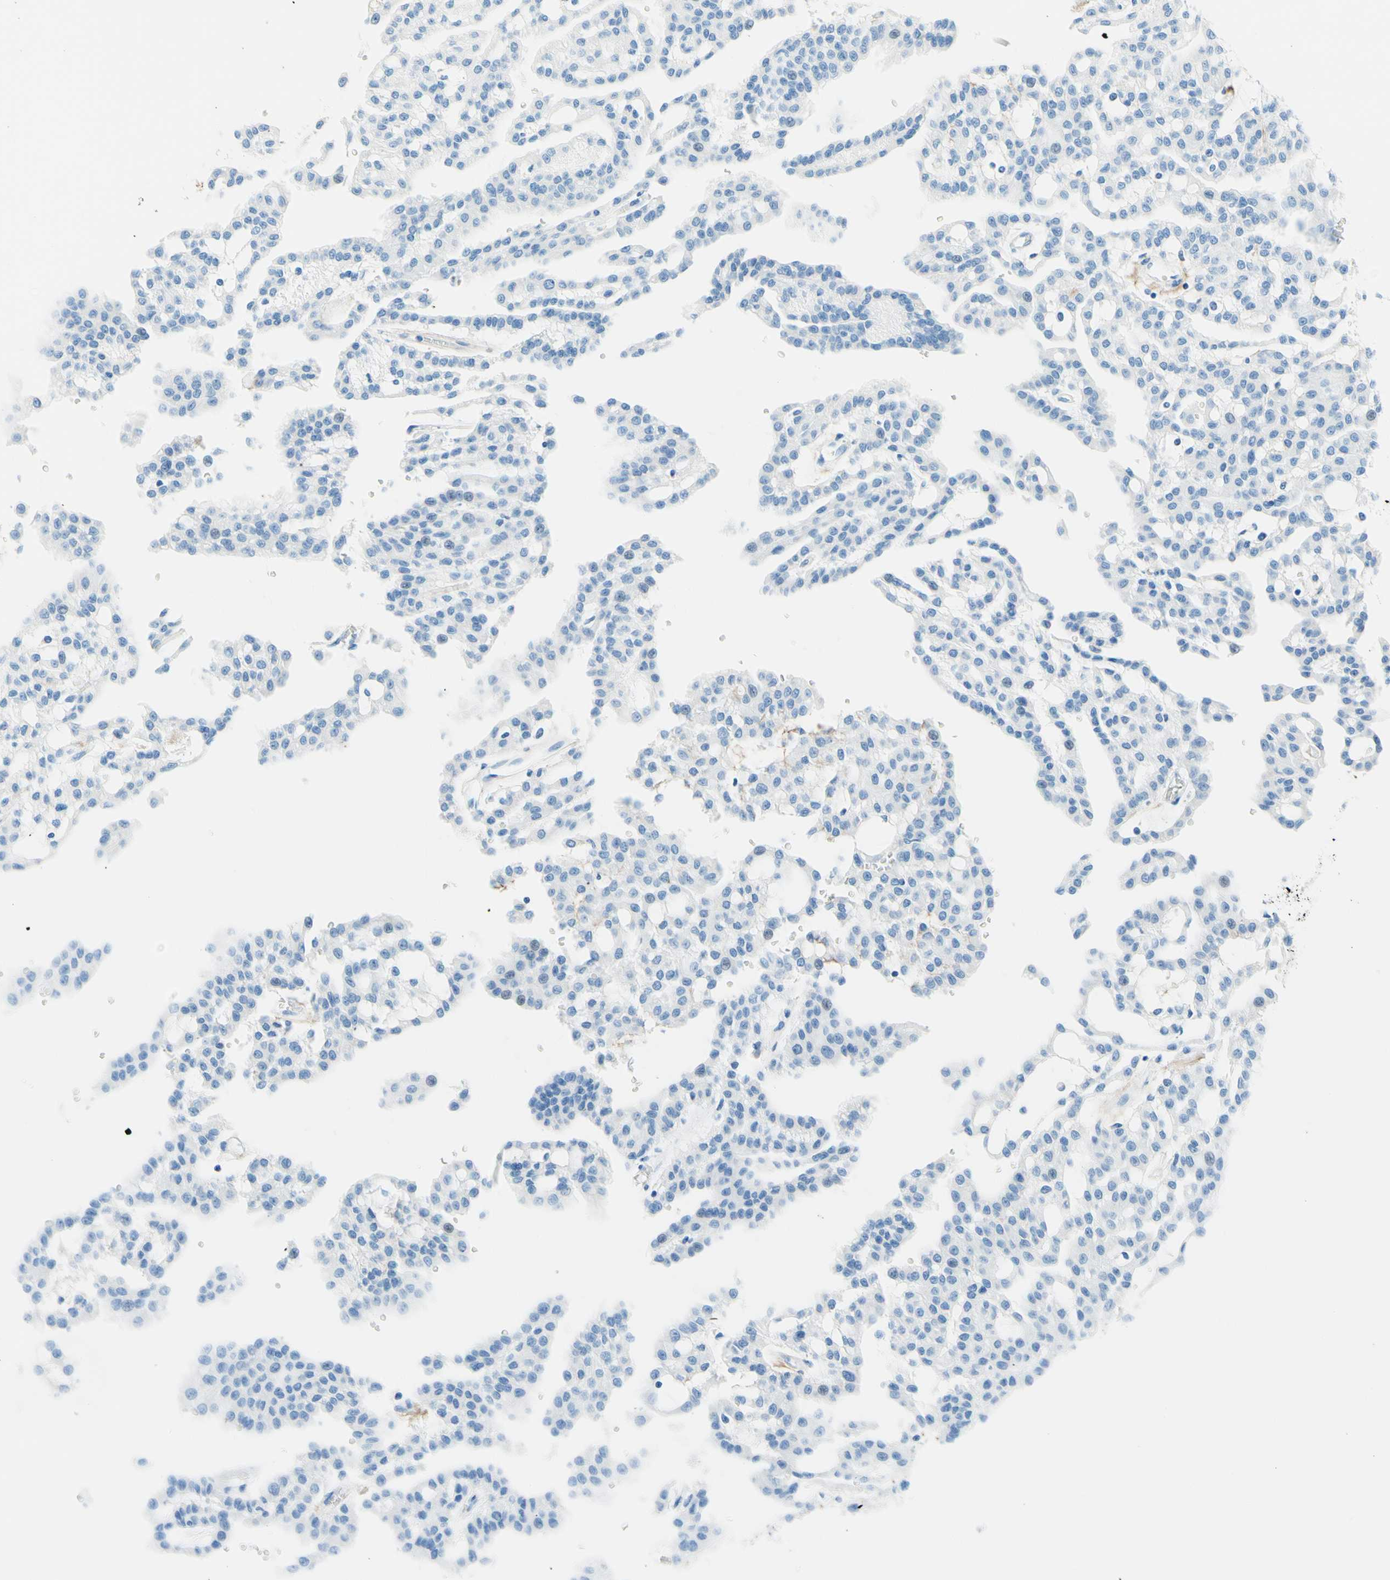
{"staining": {"intensity": "negative", "quantity": "none", "location": "none"}, "tissue": "renal cancer", "cell_type": "Tumor cells", "image_type": "cancer", "snomed": [{"axis": "morphology", "description": "Adenocarcinoma, NOS"}, {"axis": "topography", "description": "Kidney"}], "caption": "Histopathology image shows no protein positivity in tumor cells of renal adenocarcinoma tissue.", "gene": "MFAP5", "patient": {"sex": "male", "age": 63}}